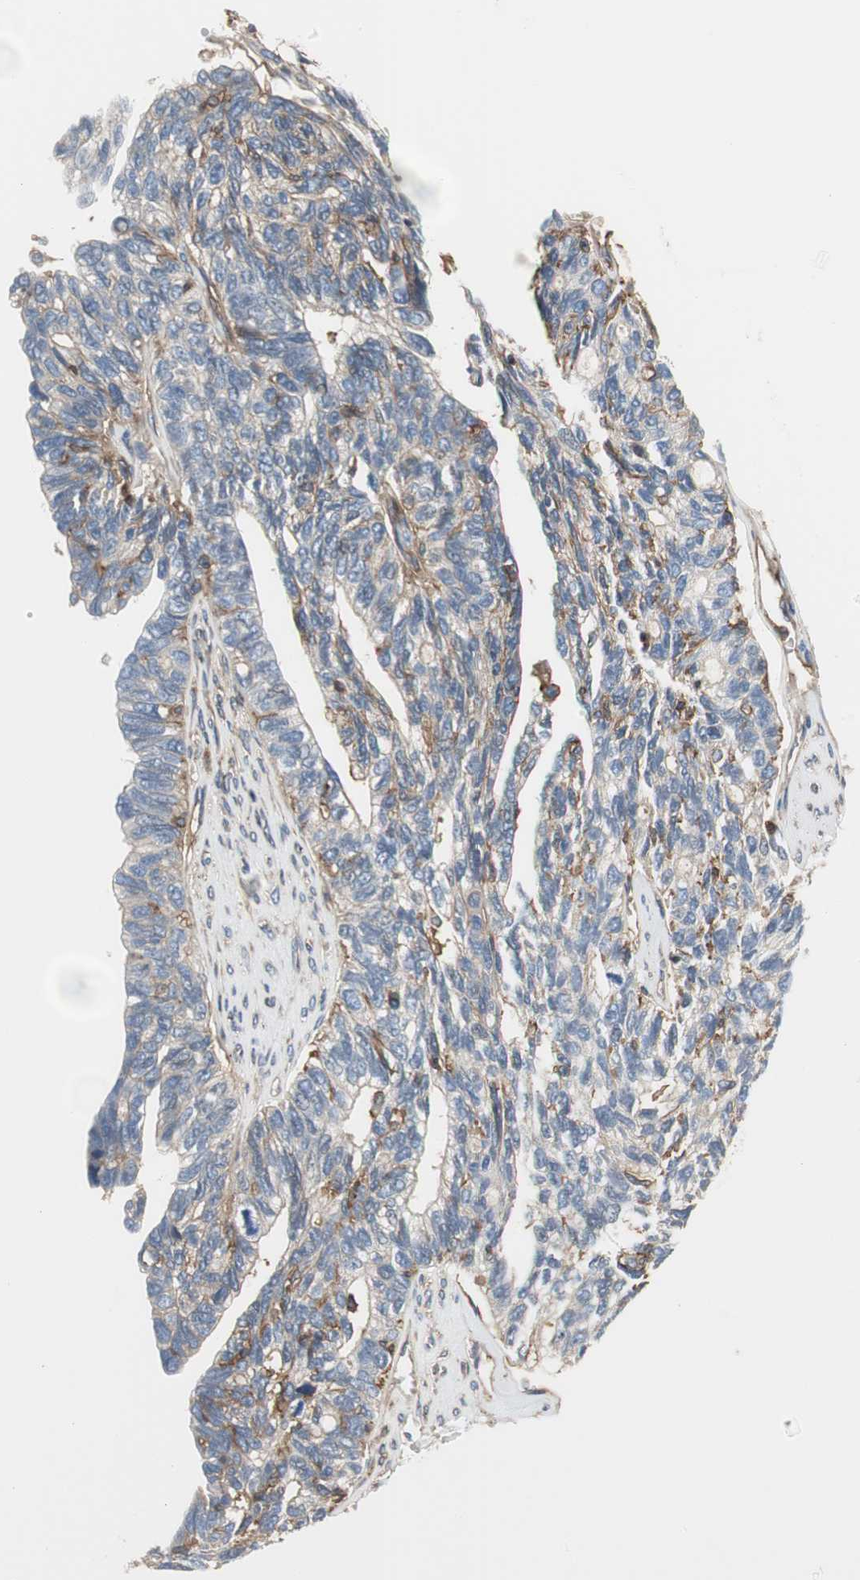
{"staining": {"intensity": "negative", "quantity": "none", "location": "none"}, "tissue": "ovarian cancer", "cell_type": "Tumor cells", "image_type": "cancer", "snomed": [{"axis": "morphology", "description": "Cystadenocarcinoma, serous, NOS"}, {"axis": "topography", "description": "Ovary"}], "caption": "DAB (3,3'-diaminobenzidine) immunohistochemical staining of human ovarian serous cystadenocarcinoma exhibits no significant expression in tumor cells.", "gene": "IL1RL1", "patient": {"sex": "female", "age": 79}}